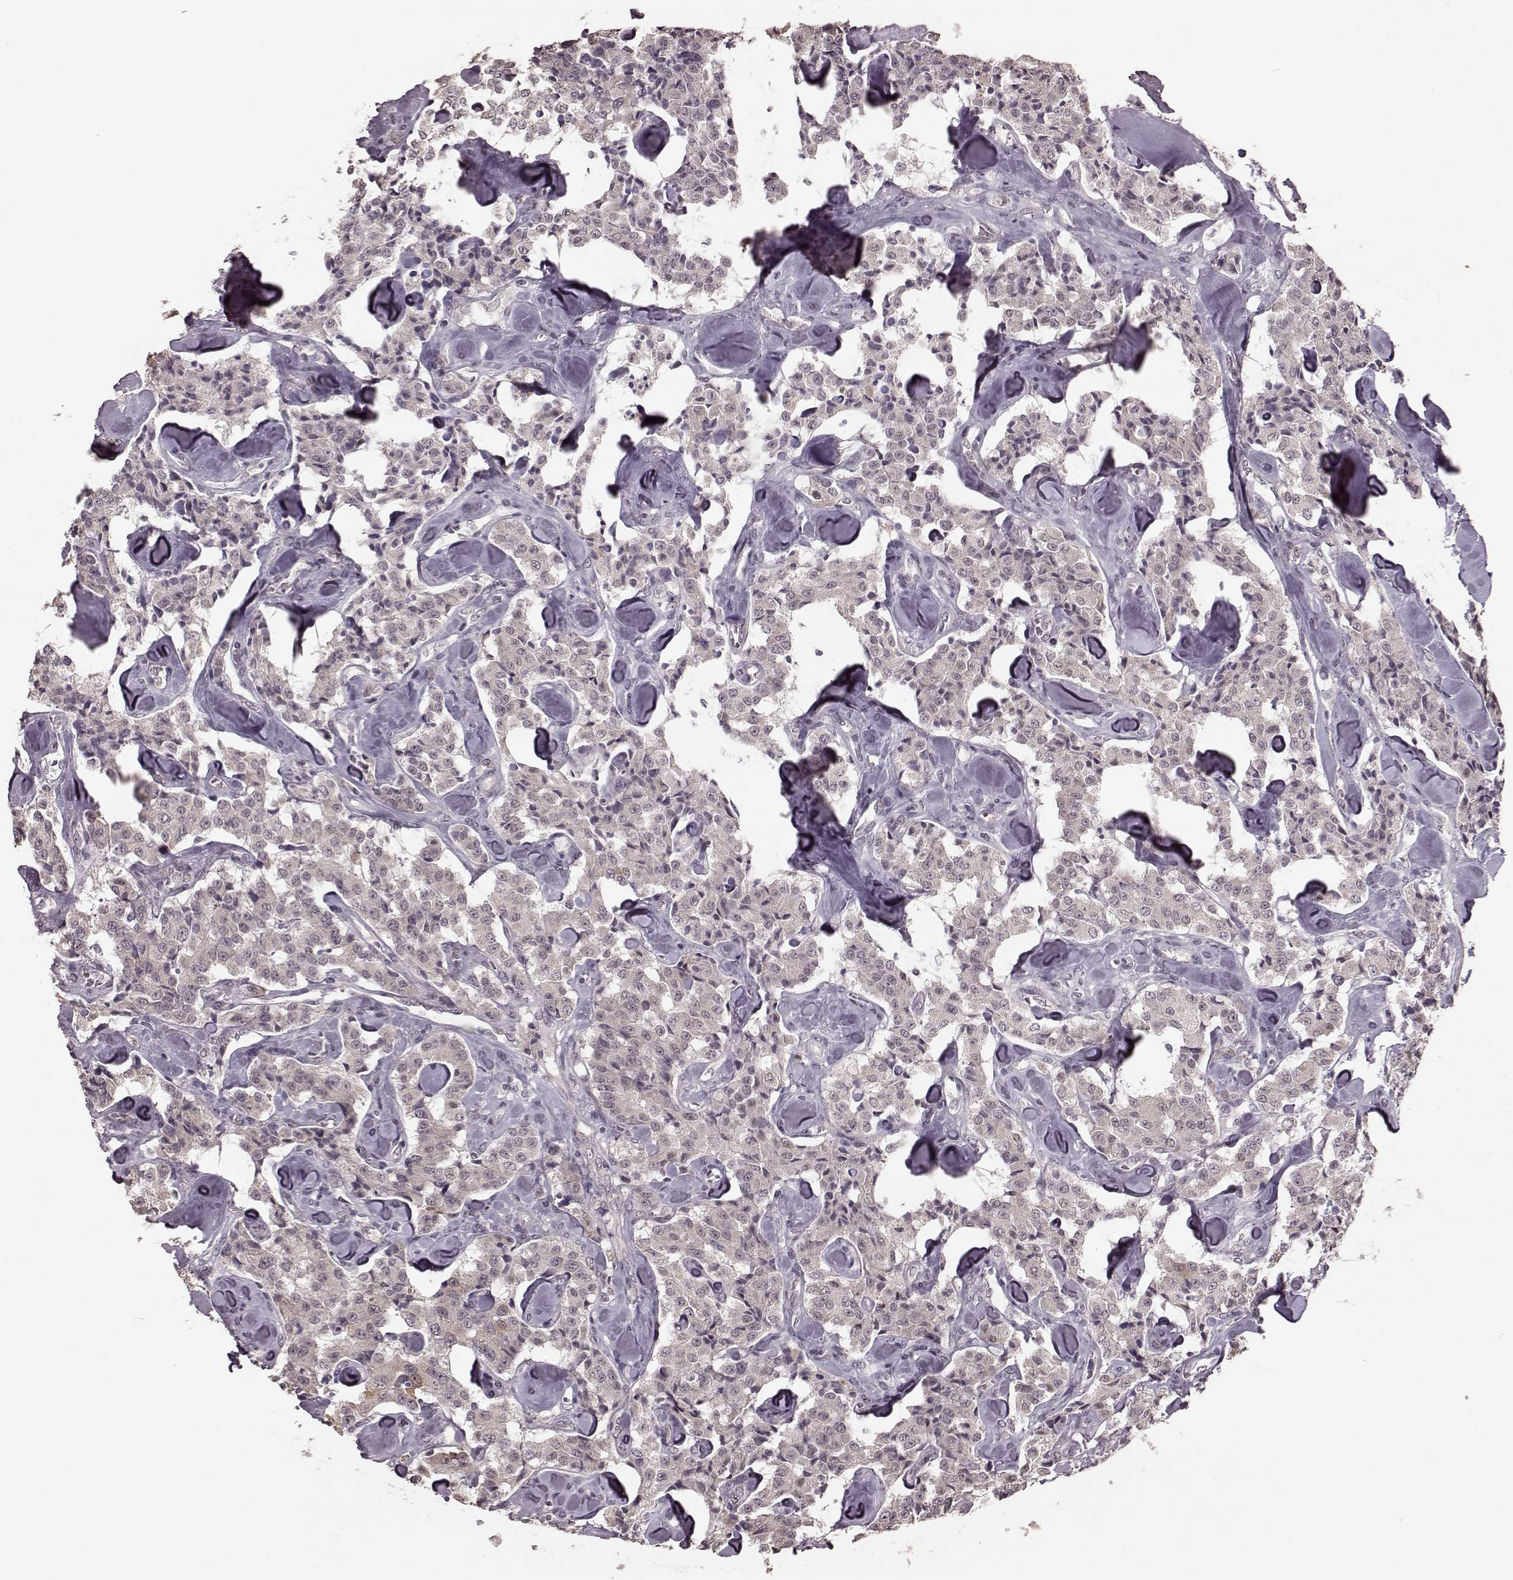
{"staining": {"intensity": "negative", "quantity": "none", "location": "none"}, "tissue": "carcinoid", "cell_type": "Tumor cells", "image_type": "cancer", "snomed": [{"axis": "morphology", "description": "Carcinoid, malignant, NOS"}, {"axis": "topography", "description": "Pancreas"}], "caption": "Carcinoid (malignant) was stained to show a protein in brown. There is no significant positivity in tumor cells.", "gene": "PLCB4", "patient": {"sex": "male", "age": 41}}